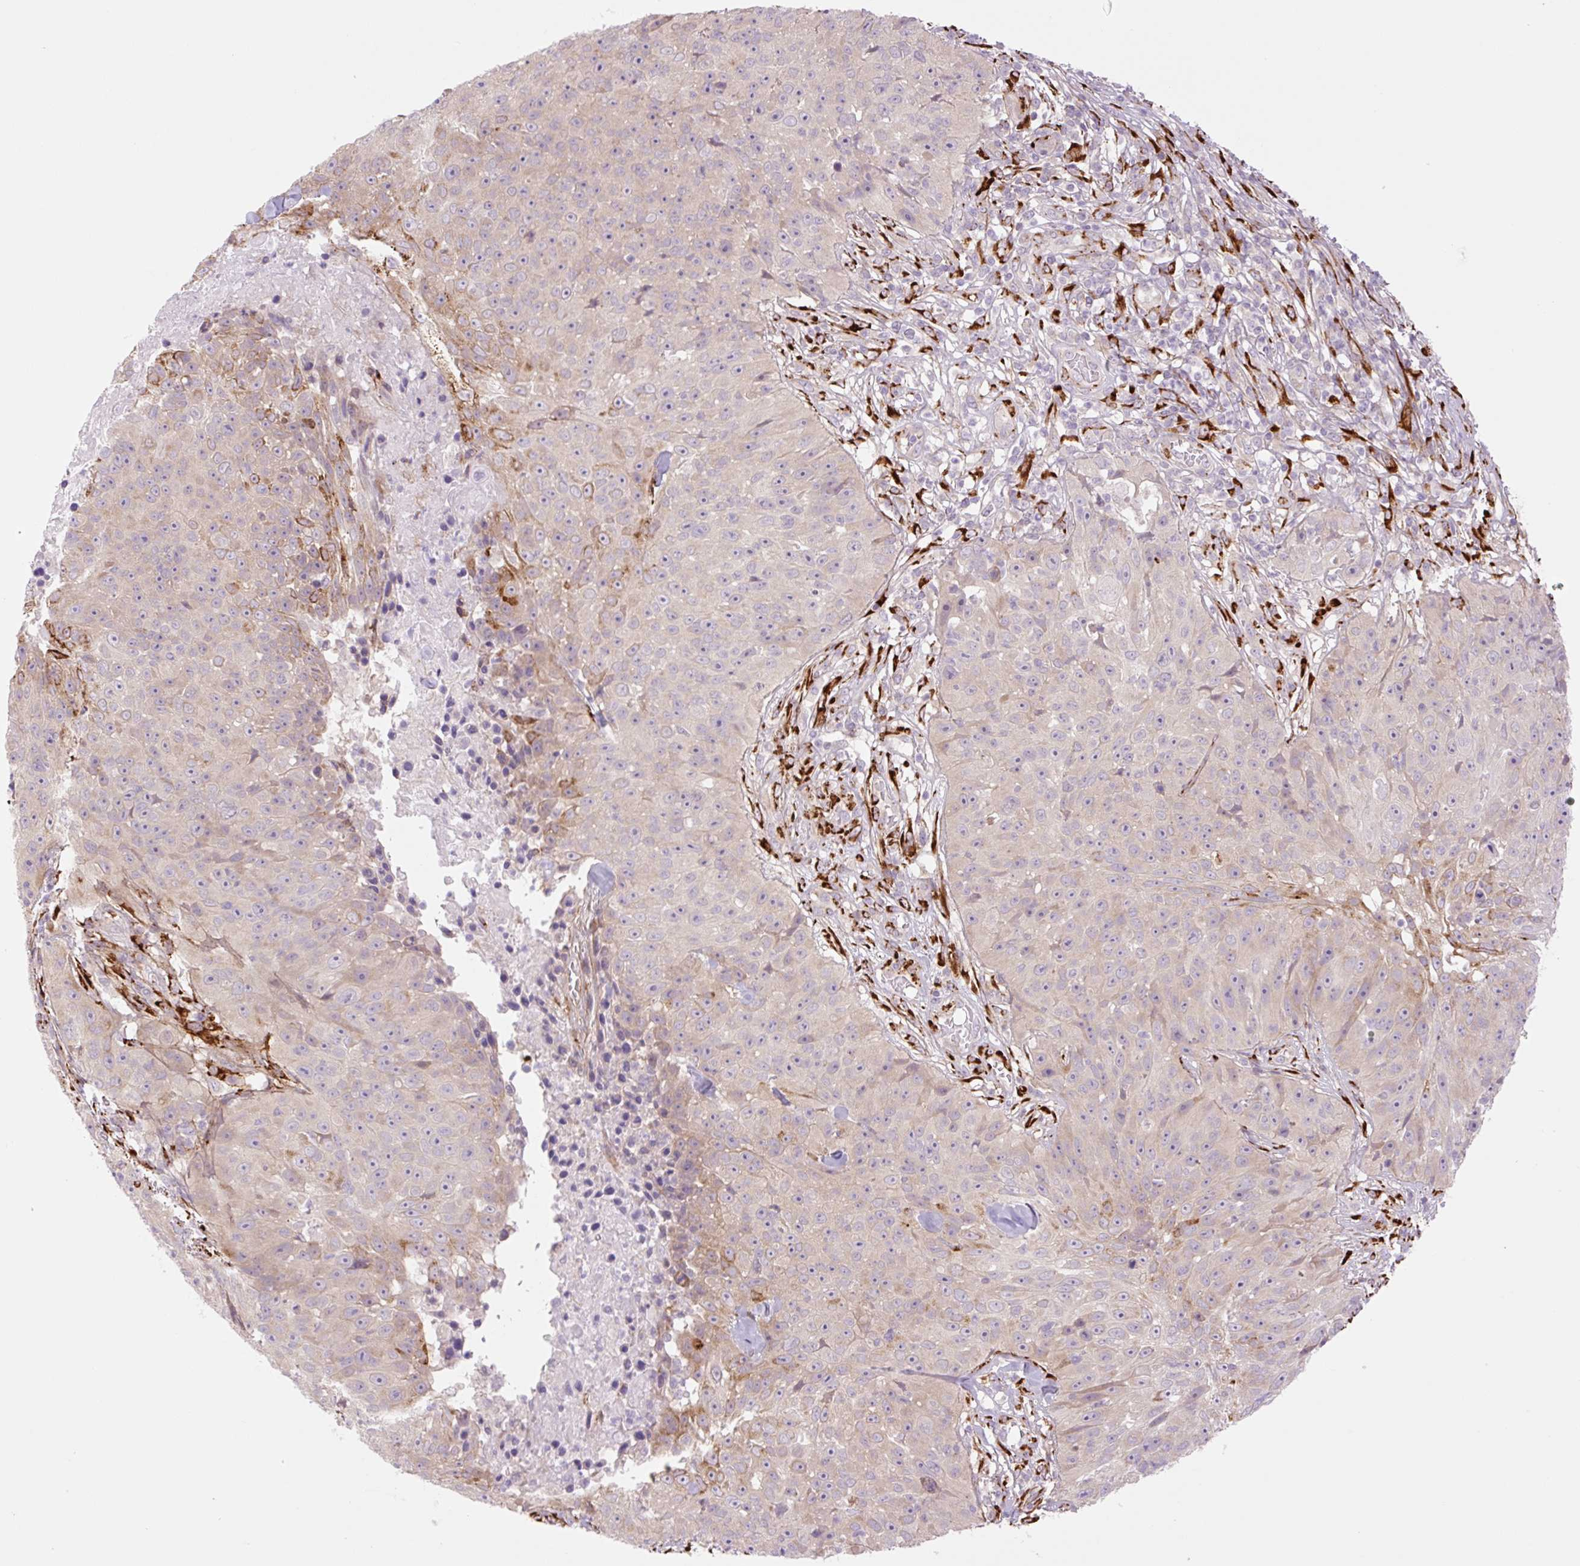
{"staining": {"intensity": "moderate", "quantity": "<25%", "location": "cytoplasmic/membranous"}, "tissue": "skin cancer", "cell_type": "Tumor cells", "image_type": "cancer", "snomed": [{"axis": "morphology", "description": "Squamous cell carcinoma, NOS"}, {"axis": "topography", "description": "Skin"}], "caption": "Human skin cancer (squamous cell carcinoma) stained with a brown dye displays moderate cytoplasmic/membranous positive expression in approximately <25% of tumor cells.", "gene": "COL5A1", "patient": {"sex": "female", "age": 87}}